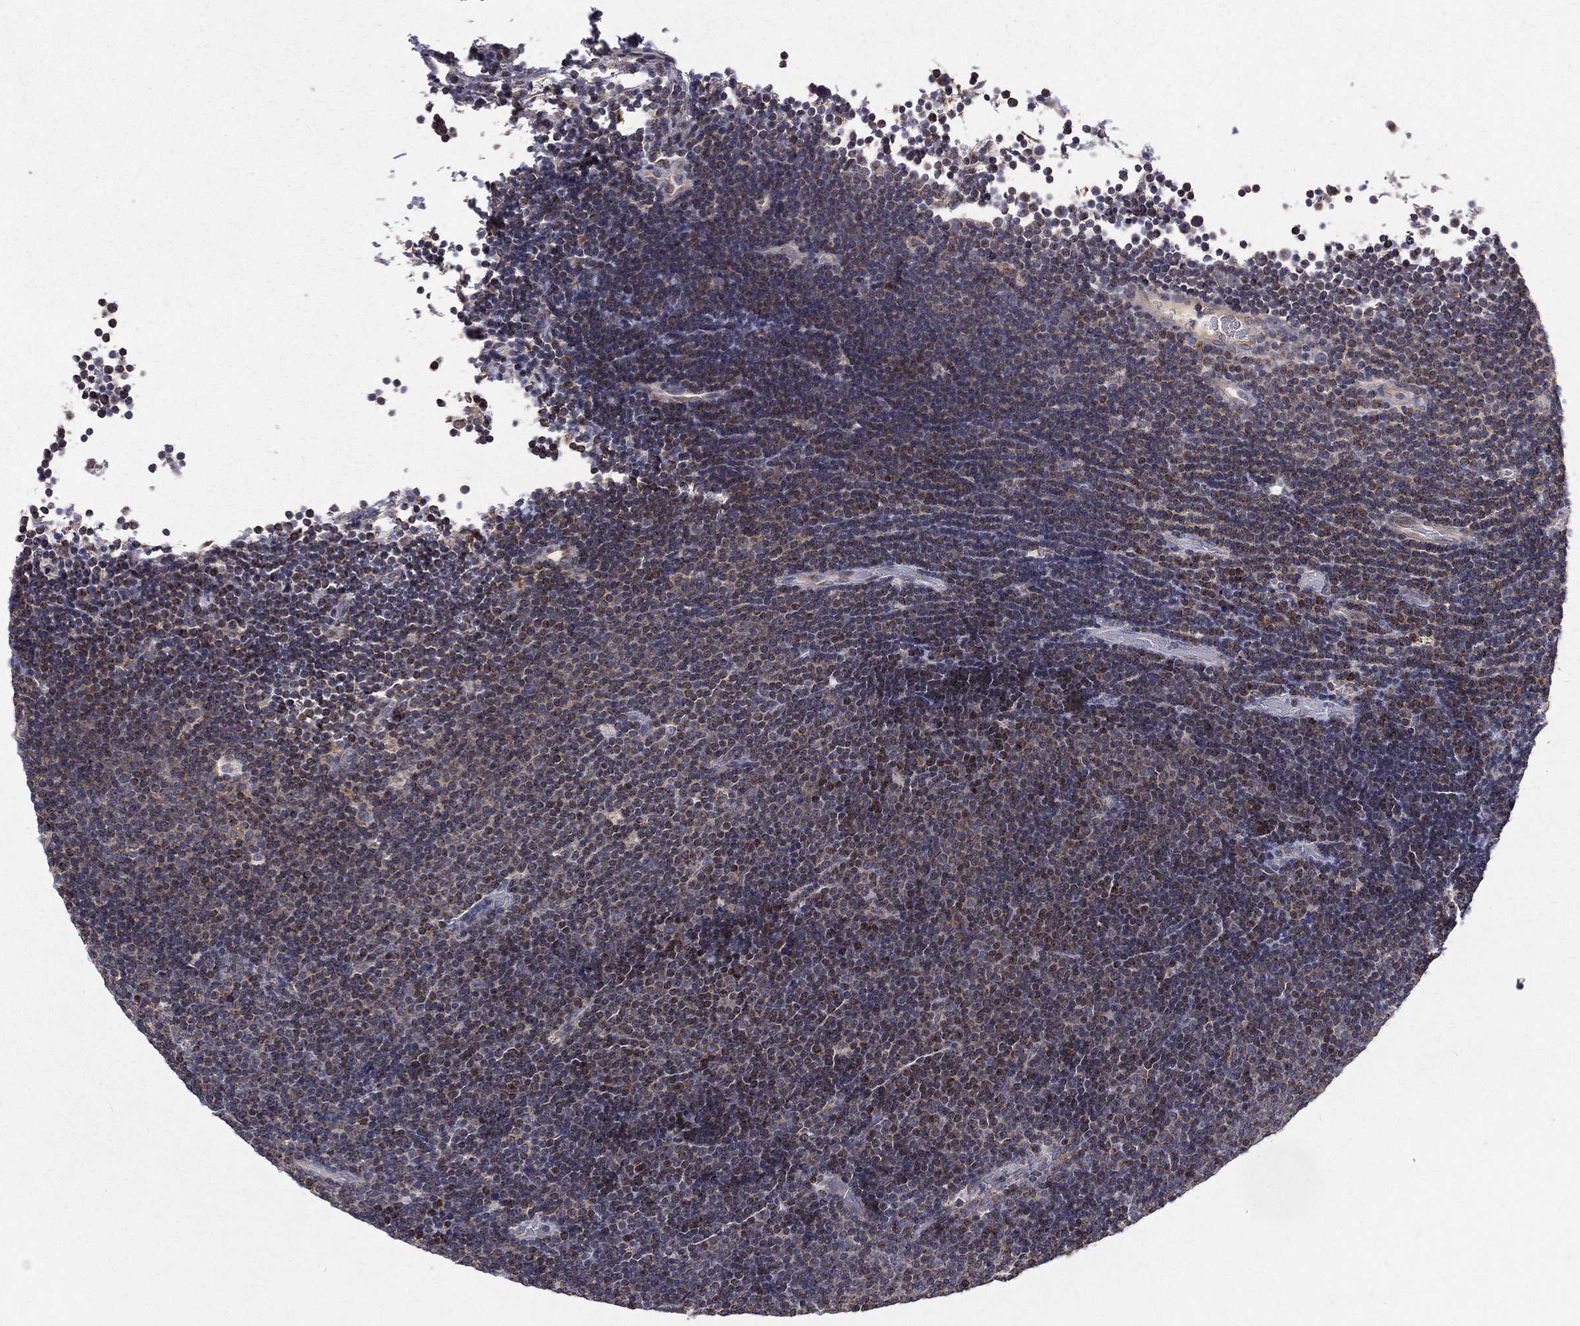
{"staining": {"intensity": "weak", "quantity": "<25%", "location": "cytoplasmic/membranous"}, "tissue": "lymphoma", "cell_type": "Tumor cells", "image_type": "cancer", "snomed": [{"axis": "morphology", "description": "Malignant lymphoma, non-Hodgkin's type, Low grade"}, {"axis": "topography", "description": "Brain"}], "caption": "The IHC image has no significant expression in tumor cells of lymphoma tissue.", "gene": "GPD1", "patient": {"sex": "female", "age": 66}}